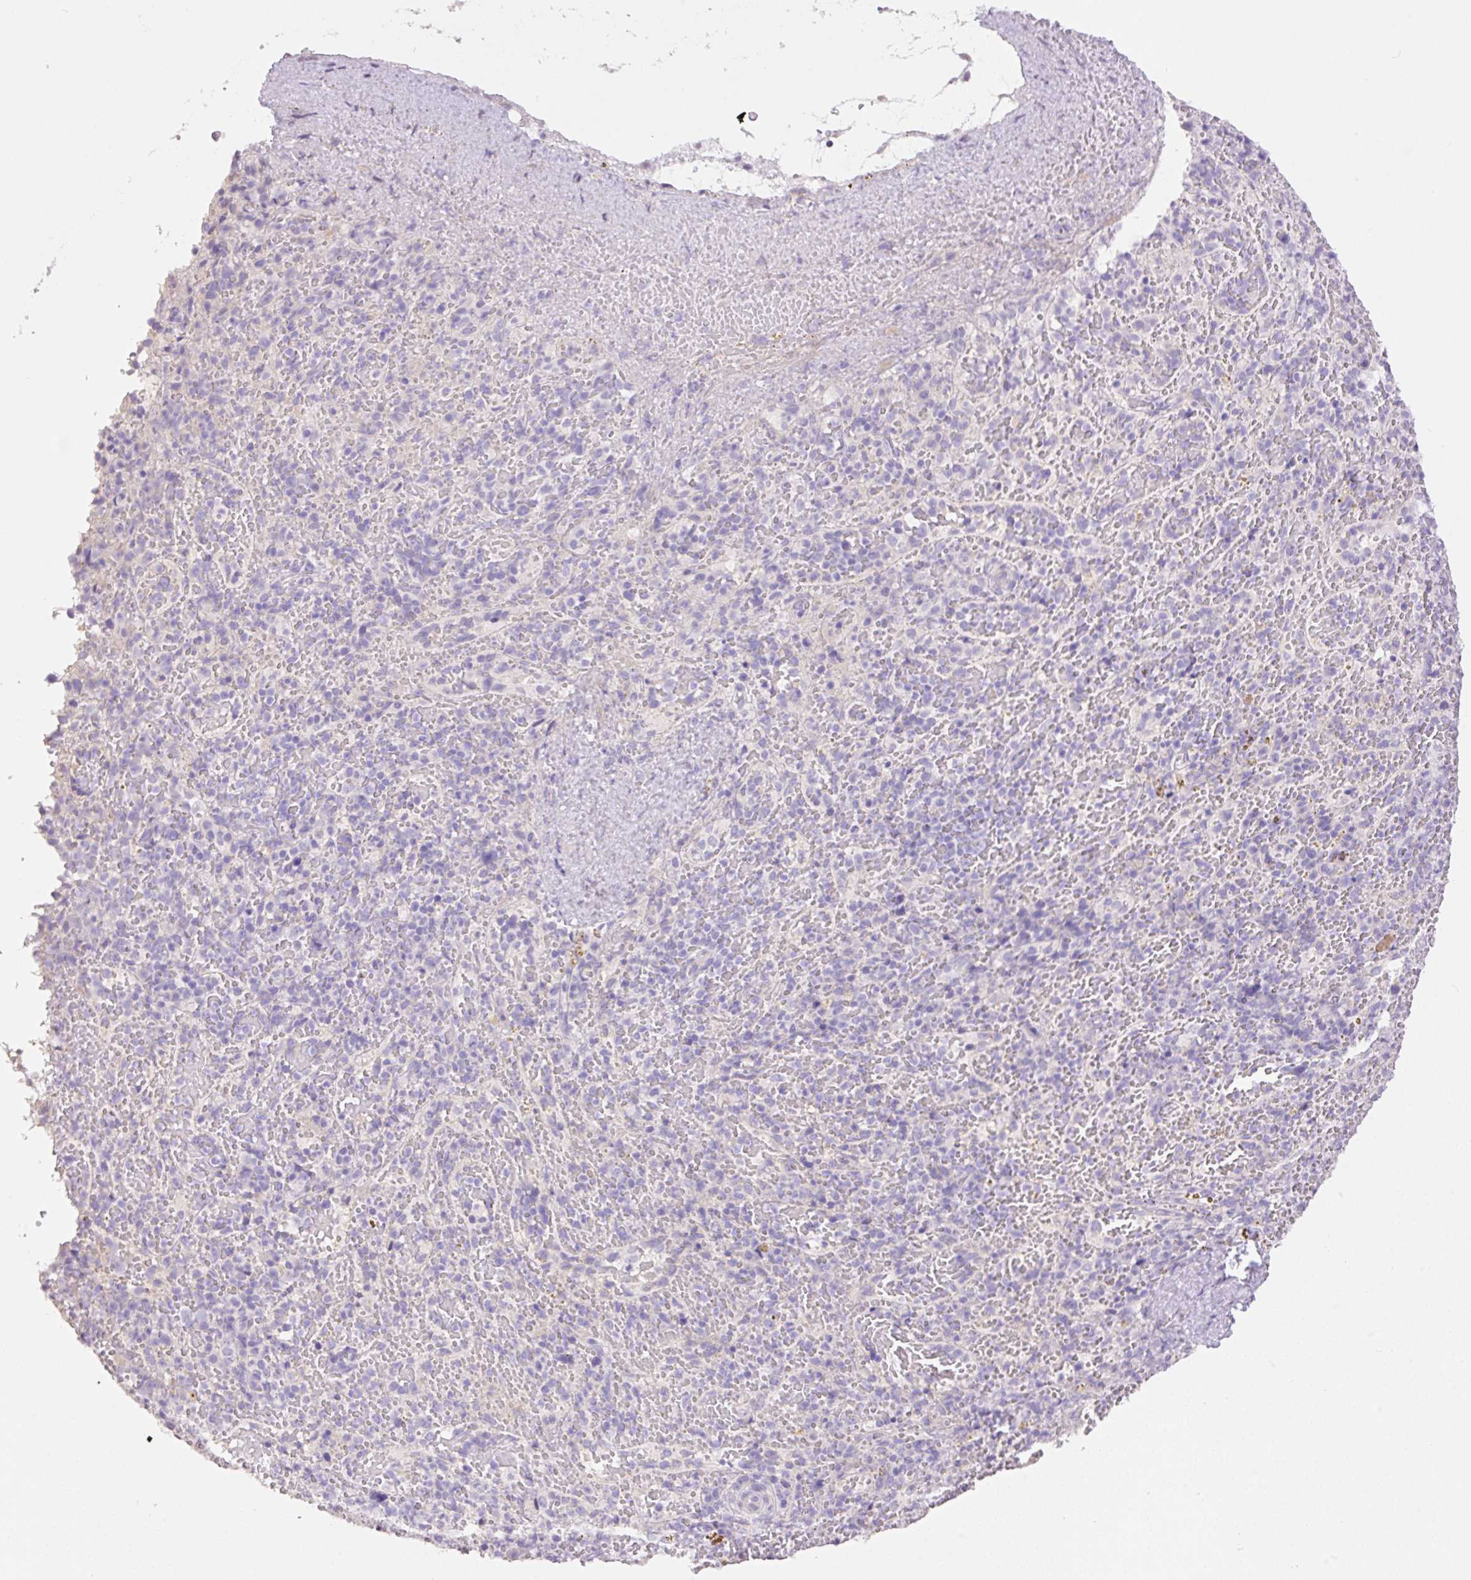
{"staining": {"intensity": "negative", "quantity": "none", "location": "none"}, "tissue": "spleen", "cell_type": "Cells in red pulp", "image_type": "normal", "snomed": [{"axis": "morphology", "description": "Normal tissue, NOS"}, {"axis": "topography", "description": "Spleen"}], "caption": "Immunohistochemistry (IHC) image of benign human spleen stained for a protein (brown), which shows no positivity in cells in red pulp.", "gene": "HCRTR2", "patient": {"sex": "female", "age": 50}}